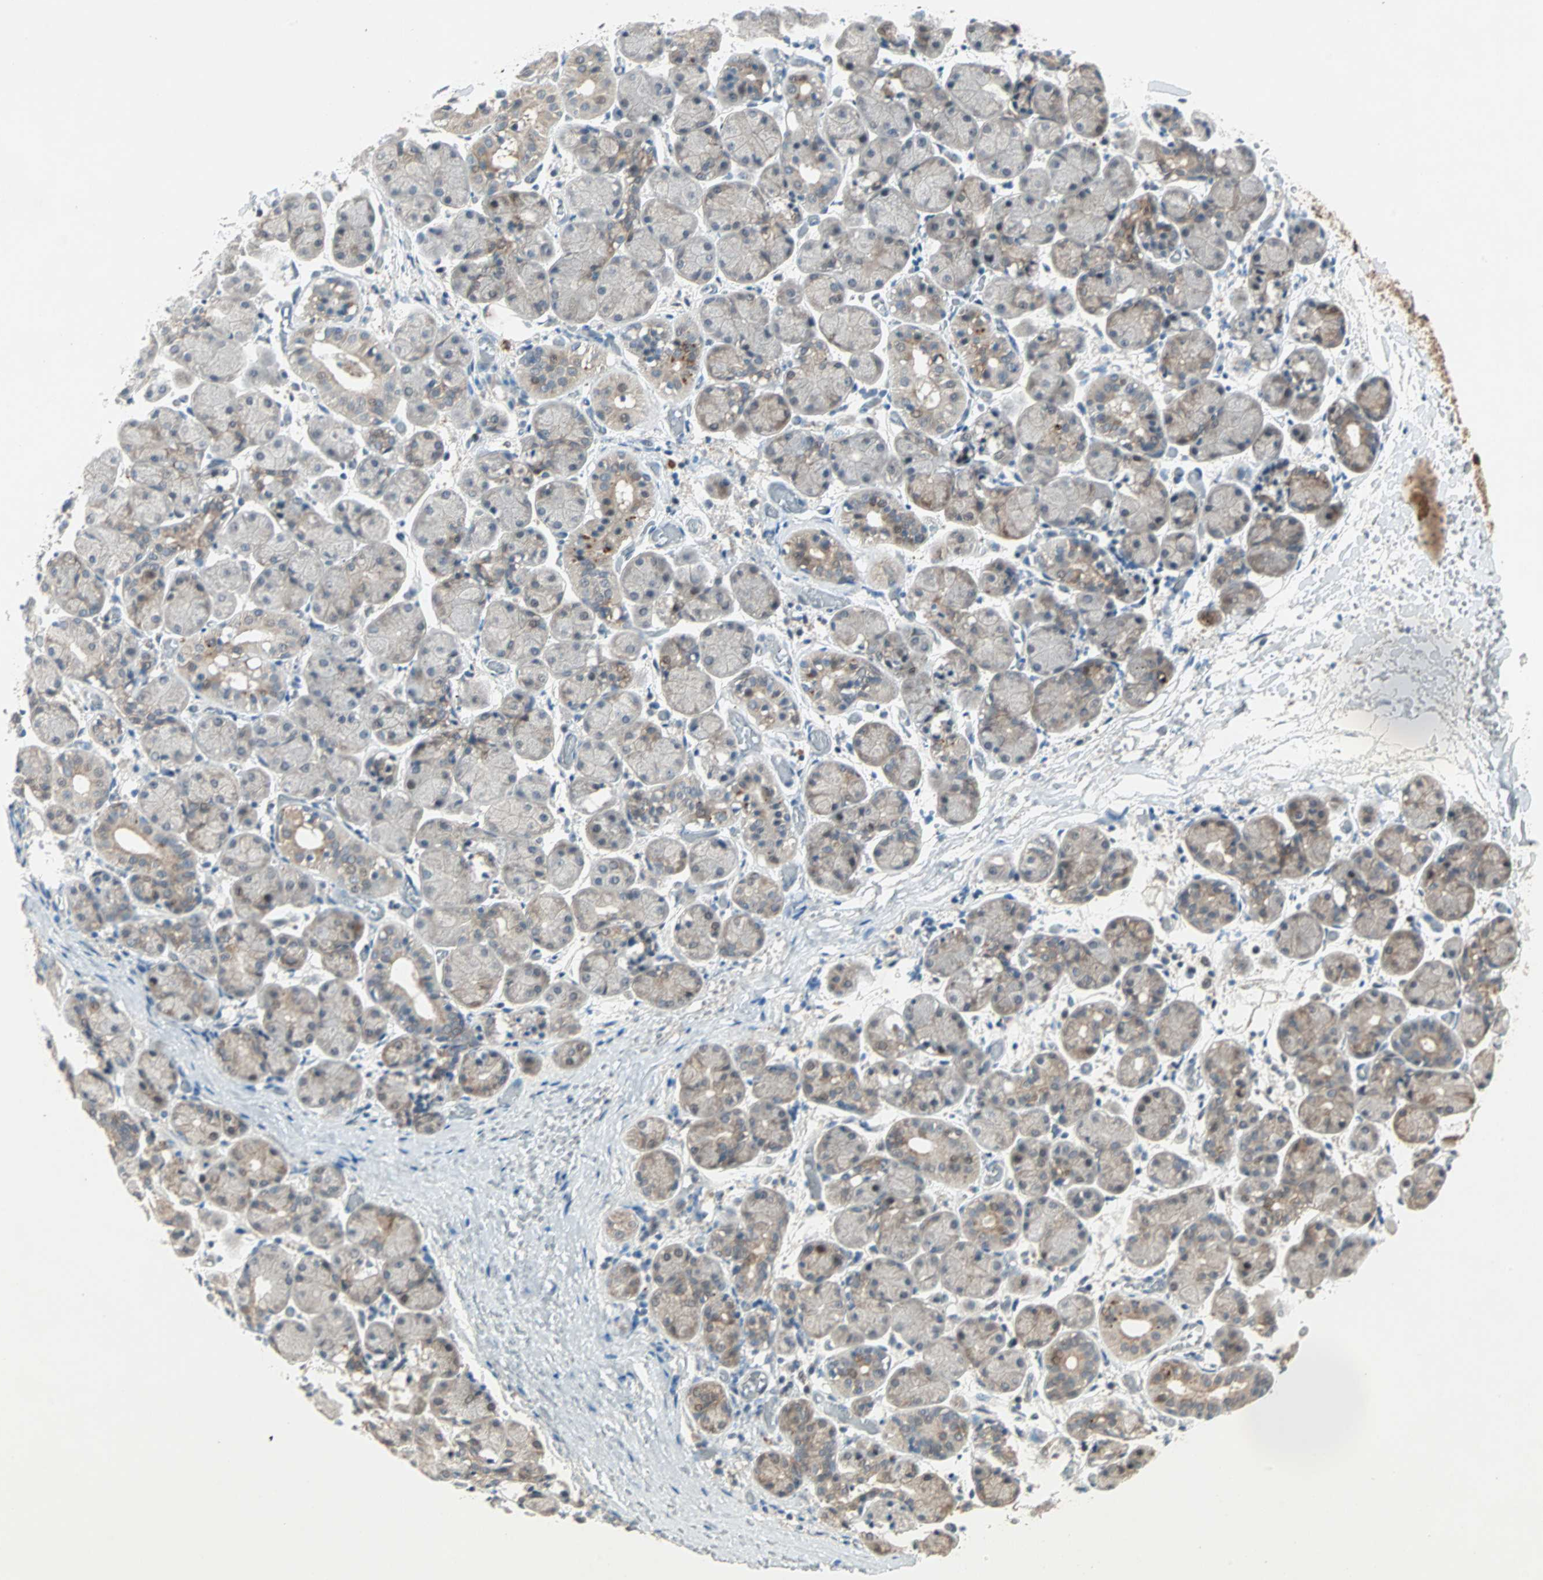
{"staining": {"intensity": "weak", "quantity": "25%-75%", "location": "cytoplasmic/membranous"}, "tissue": "salivary gland", "cell_type": "Glandular cells", "image_type": "normal", "snomed": [{"axis": "morphology", "description": "Normal tissue, NOS"}, {"axis": "topography", "description": "Salivary gland"}], "caption": "Protein expression analysis of unremarkable salivary gland demonstrates weak cytoplasmic/membranous staining in approximately 25%-75% of glandular cells. Using DAB (brown) and hematoxylin (blue) stains, captured at high magnification using brightfield microscopy.", "gene": "RTL6", "patient": {"sex": "female", "age": 24}}